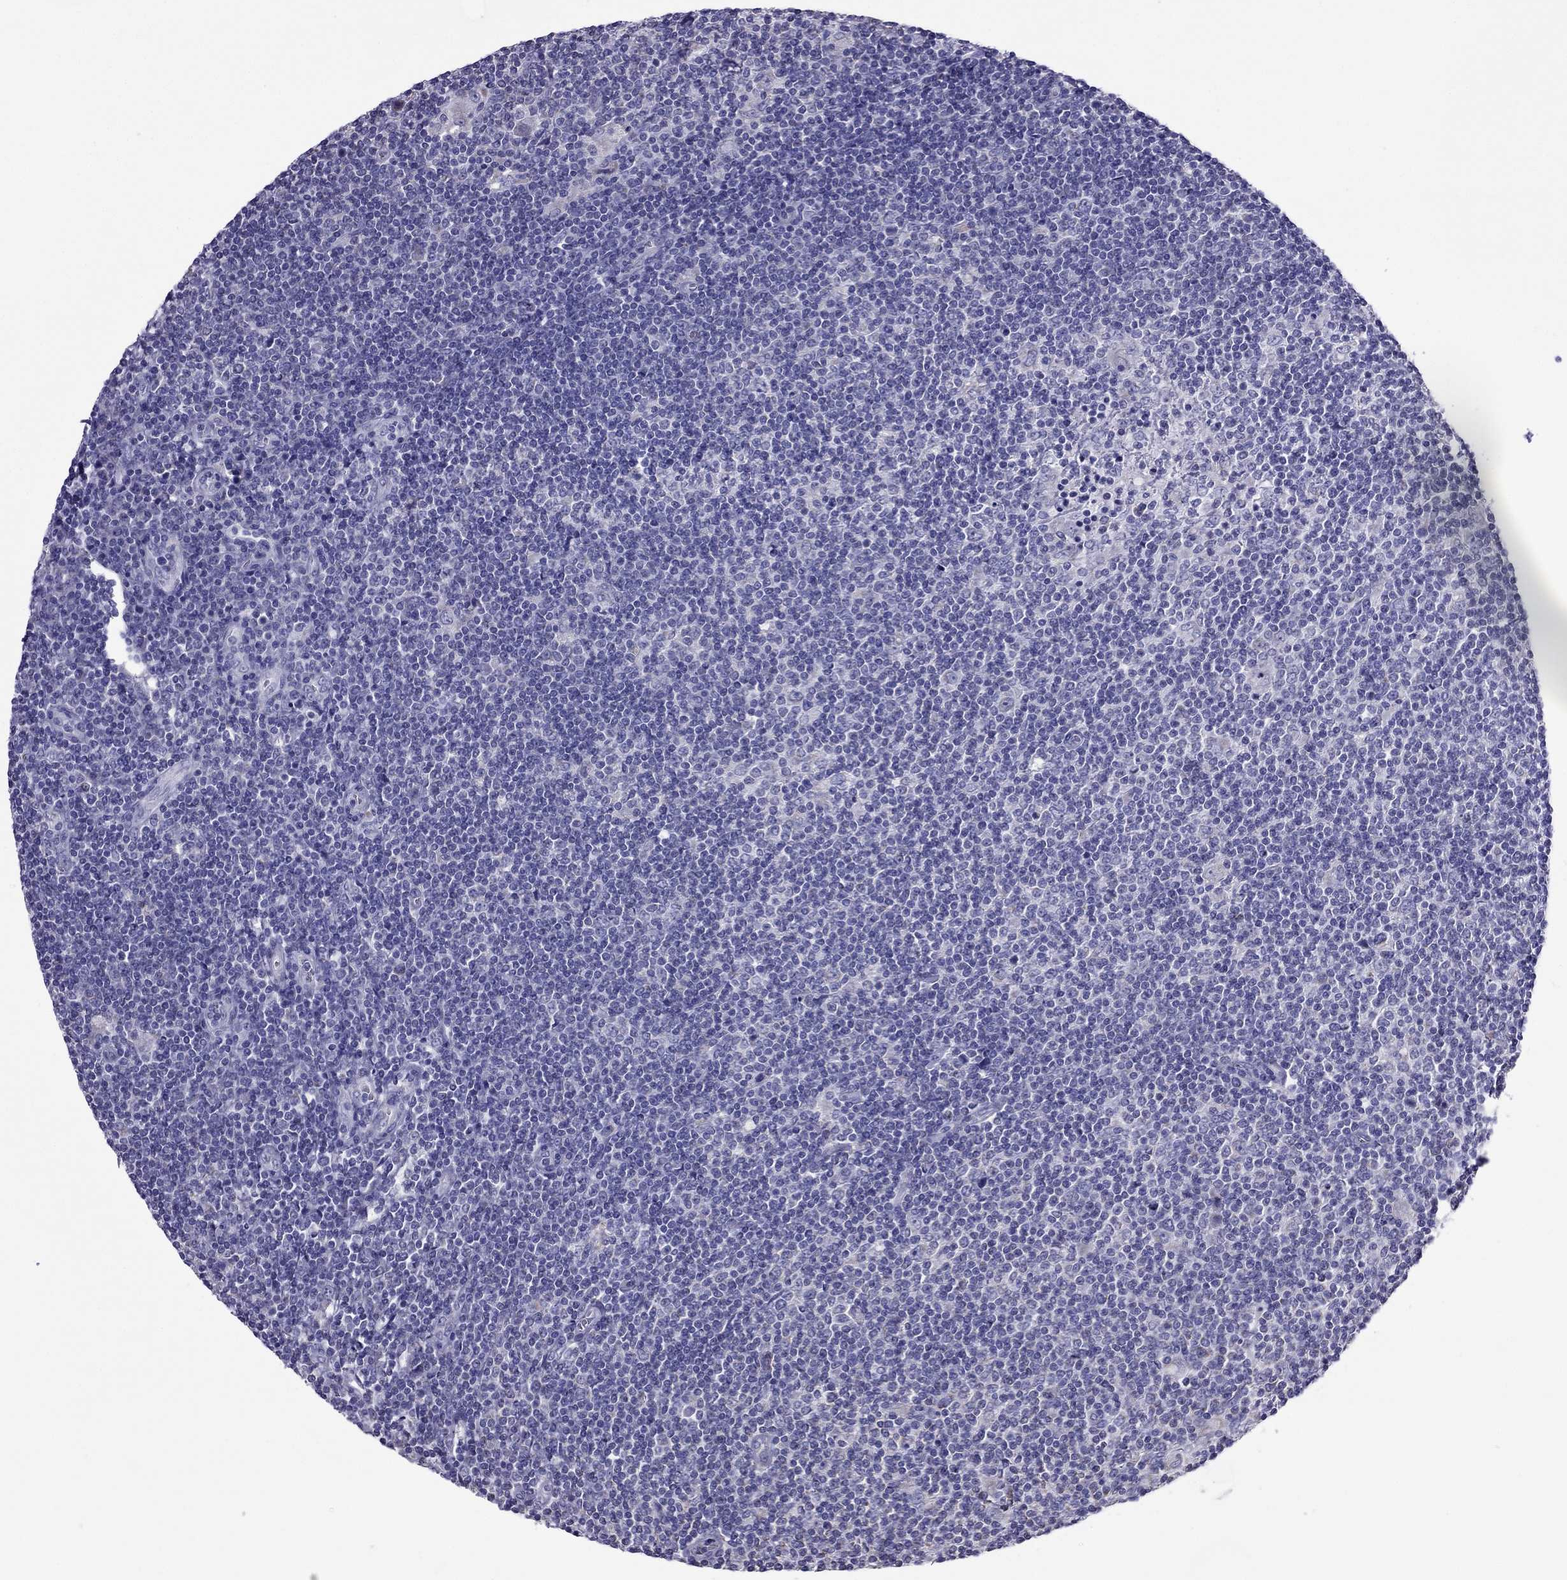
{"staining": {"intensity": "negative", "quantity": "none", "location": "none"}, "tissue": "lymphoma", "cell_type": "Tumor cells", "image_type": "cancer", "snomed": [{"axis": "morphology", "description": "Hodgkin's disease, NOS"}, {"axis": "topography", "description": "Lymph node"}], "caption": "Immunohistochemical staining of human Hodgkin's disease exhibits no significant staining in tumor cells.", "gene": "DSC1", "patient": {"sex": "male", "age": 40}}